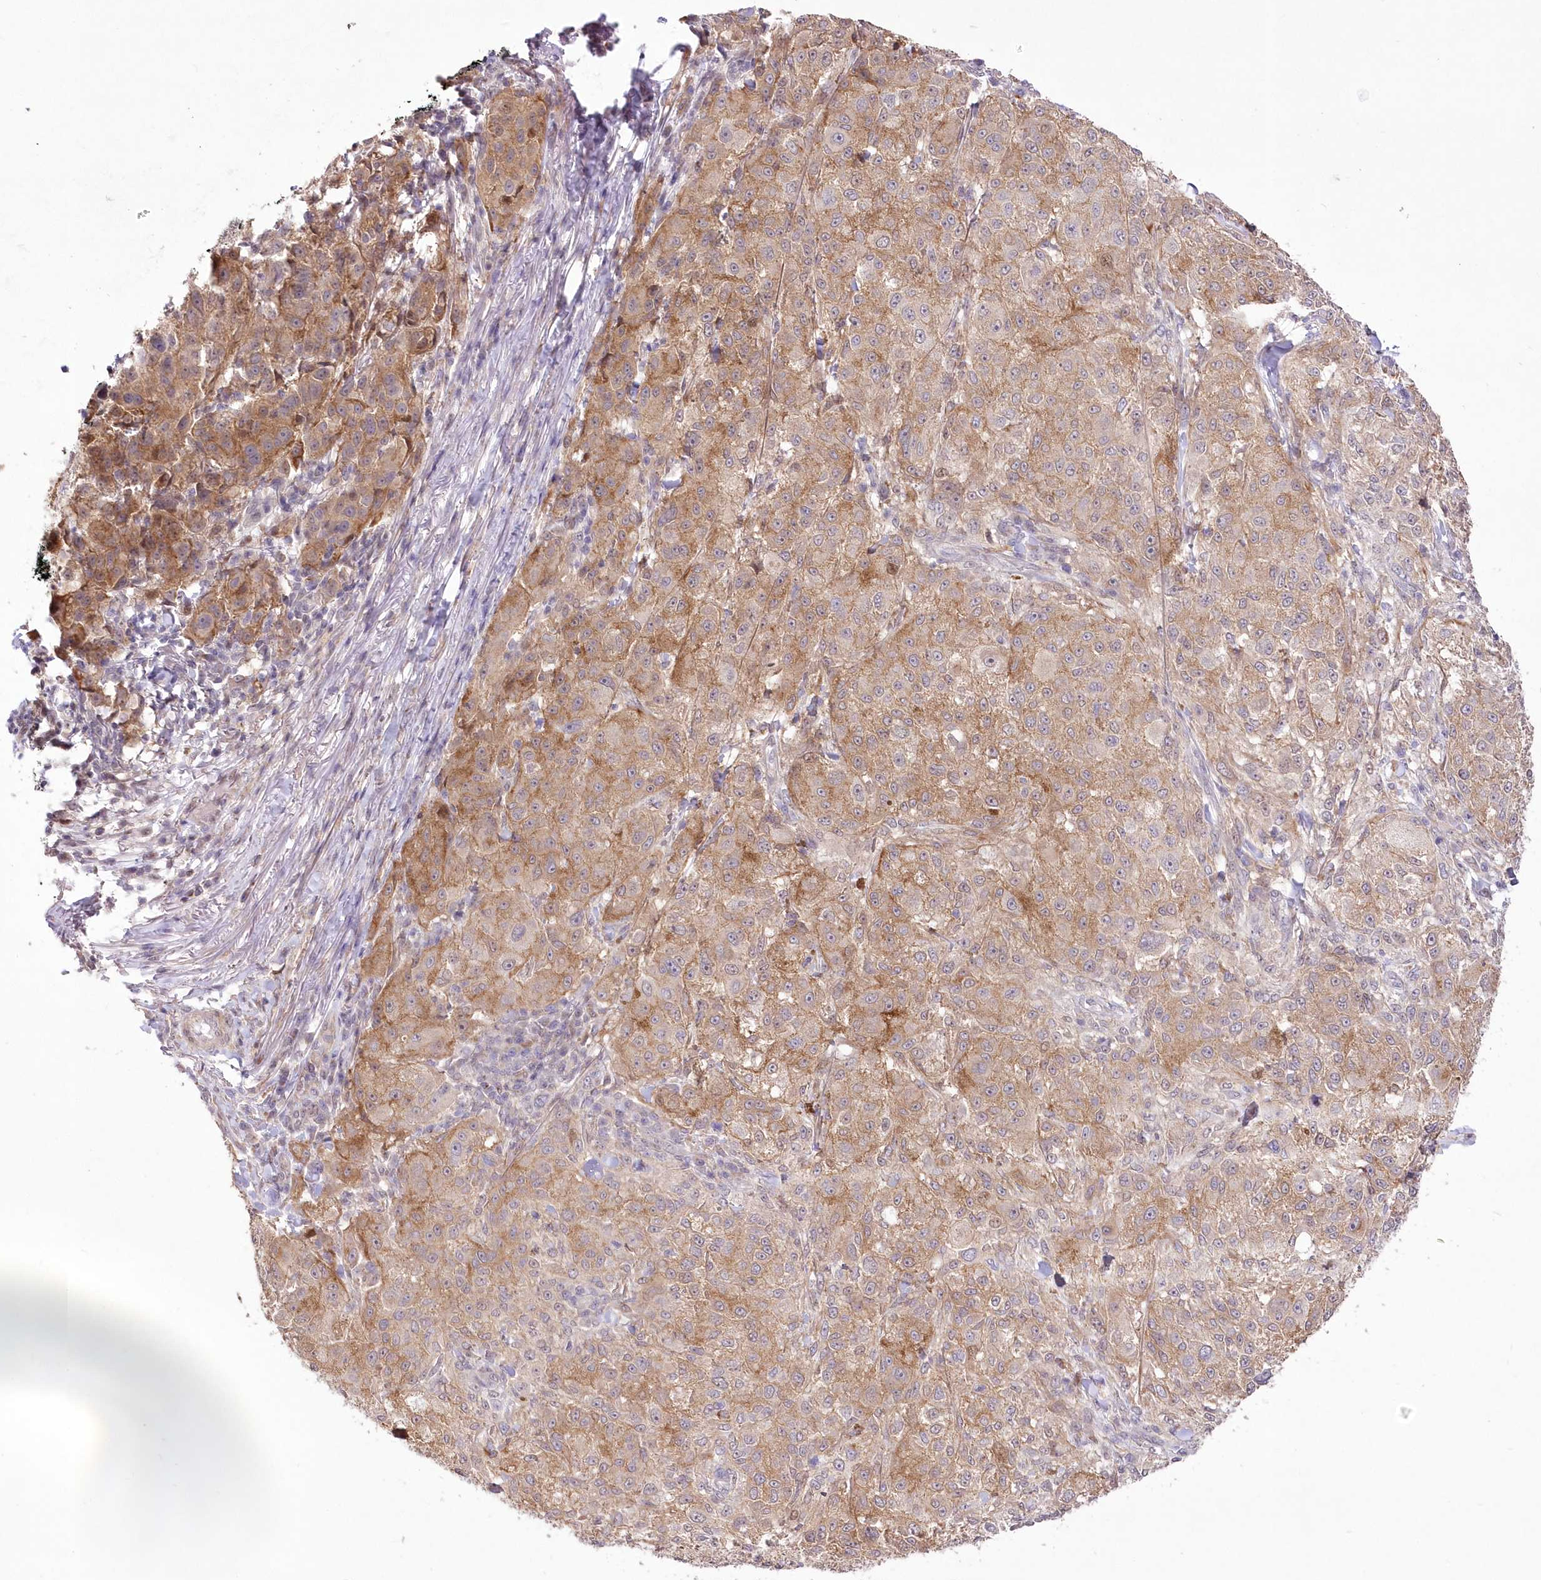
{"staining": {"intensity": "moderate", "quantity": ">75%", "location": "cytoplasmic/membranous"}, "tissue": "melanoma", "cell_type": "Tumor cells", "image_type": "cancer", "snomed": [{"axis": "morphology", "description": "Necrosis, NOS"}, {"axis": "morphology", "description": "Malignant melanoma, NOS"}, {"axis": "topography", "description": "Skin"}], "caption": "About >75% of tumor cells in melanoma exhibit moderate cytoplasmic/membranous protein positivity as visualized by brown immunohistochemical staining.", "gene": "FAM241B", "patient": {"sex": "female", "age": 87}}